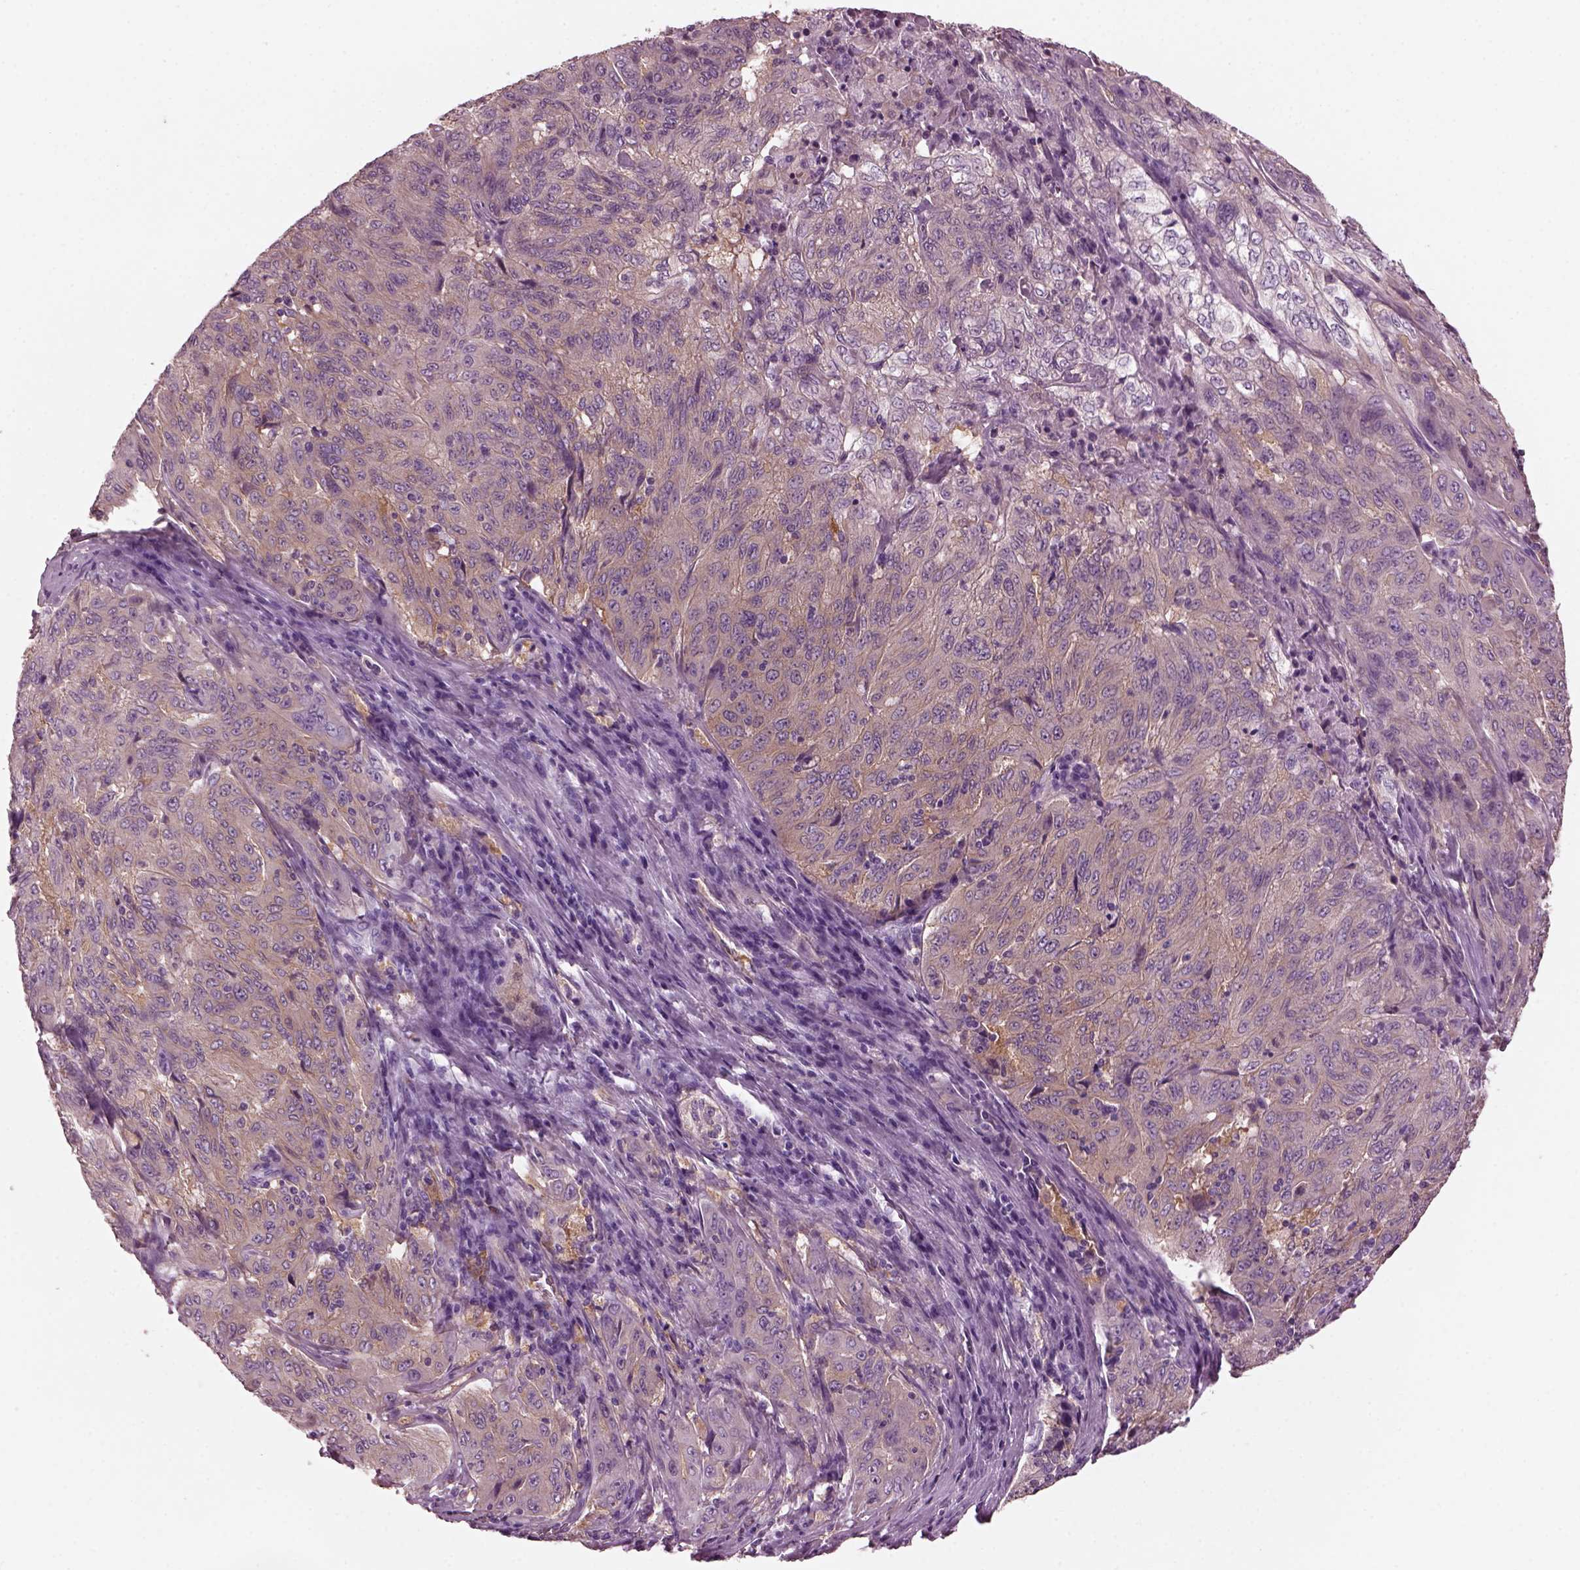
{"staining": {"intensity": "weak", "quantity": "<25%", "location": "cytoplasmic/membranous"}, "tissue": "pancreatic cancer", "cell_type": "Tumor cells", "image_type": "cancer", "snomed": [{"axis": "morphology", "description": "Adenocarcinoma, NOS"}, {"axis": "topography", "description": "Pancreas"}], "caption": "The image displays no significant positivity in tumor cells of pancreatic cancer.", "gene": "SHTN1", "patient": {"sex": "male", "age": 63}}